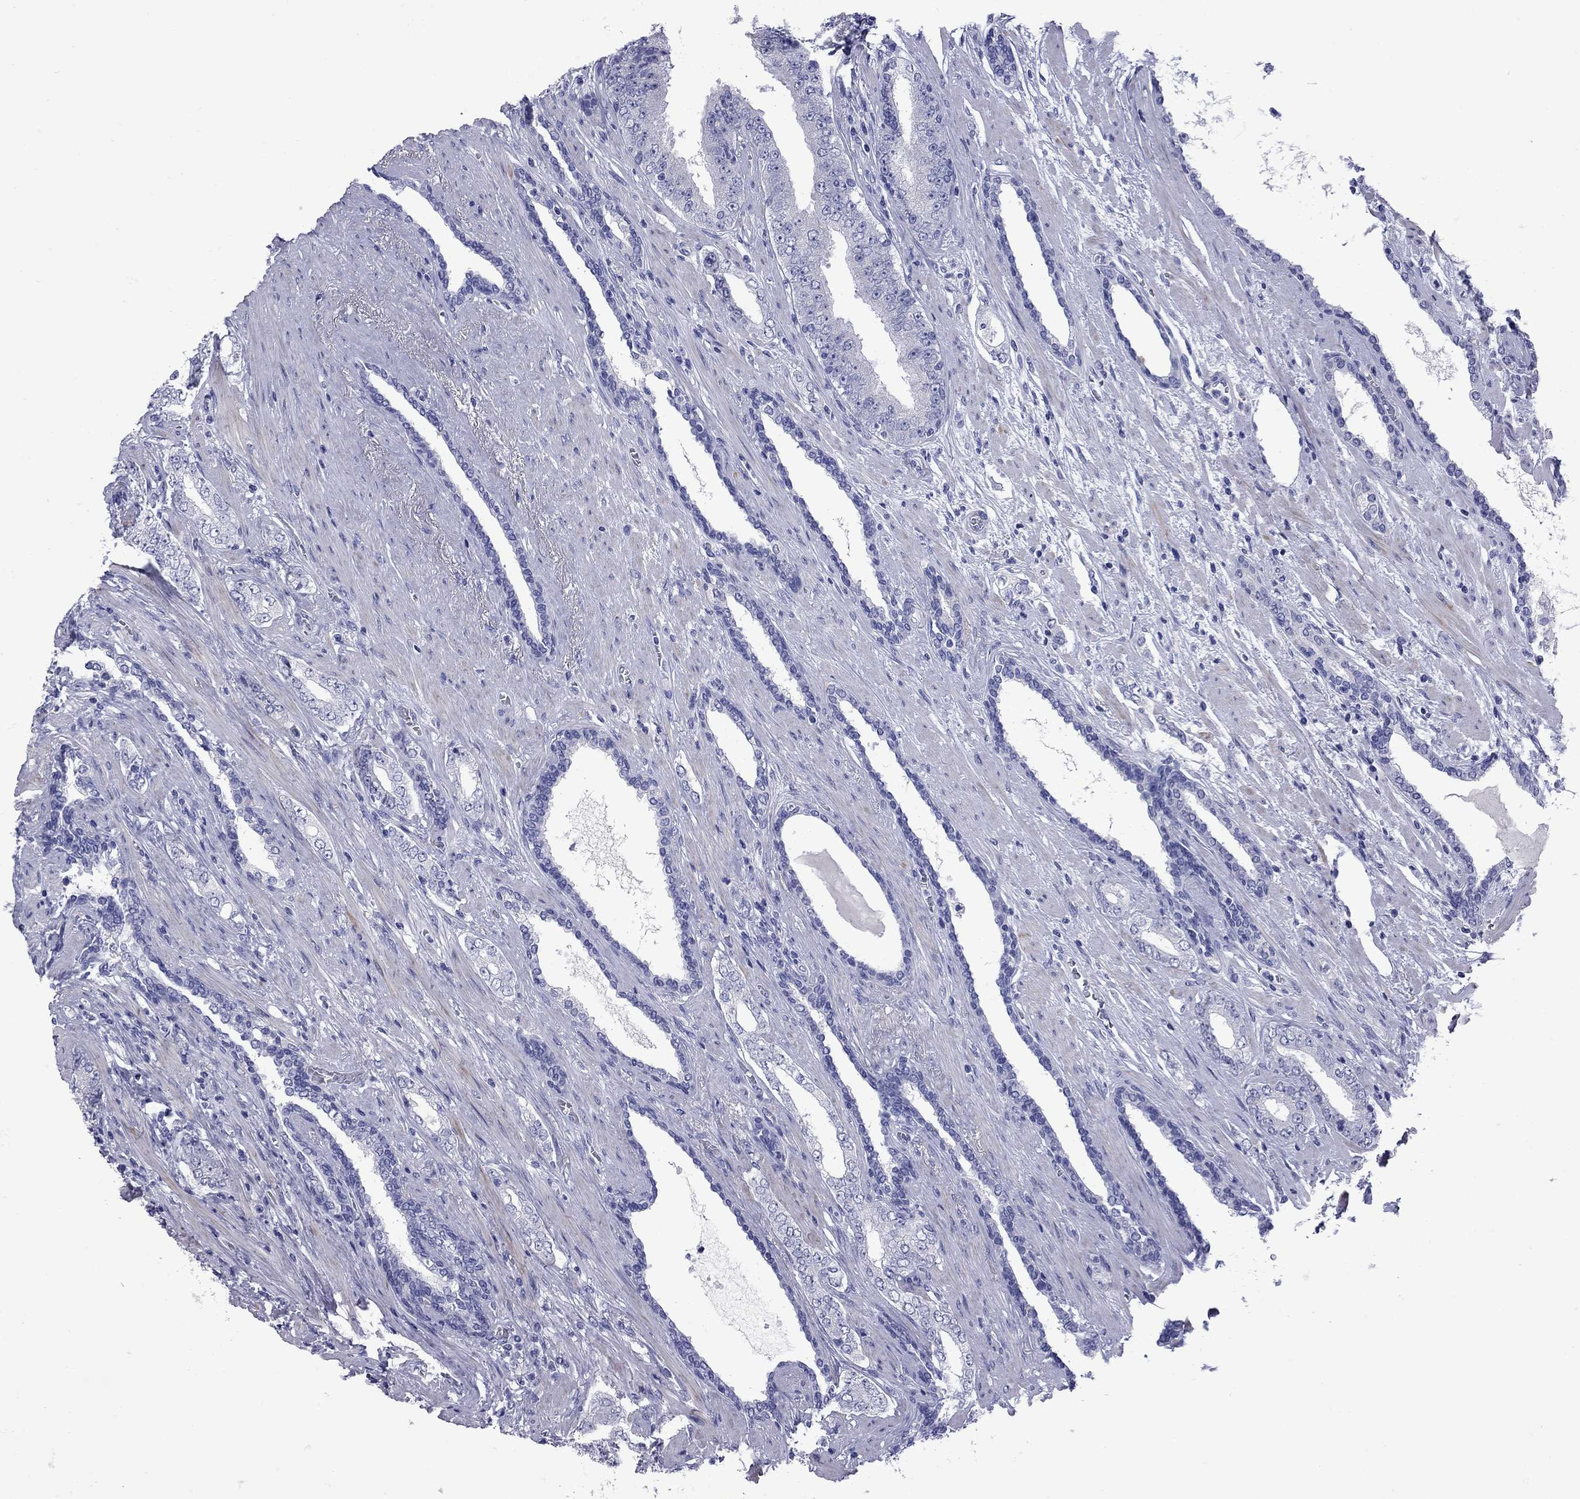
{"staining": {"intensity": "negative", "quantity": "none", "location": "none"}, "tissue": "prostate cancer", "cell_type": "Tumor cells", "image_type": "cancer", "snomed": [{"axis": "morphology", "description": "Adenocarcinoma, Low grade"}, {"axis": "topography", "description": "Prostate and seminal vesicle, NOS"}], "caption": "The immunohistochemistry (IHC) histopathology image has no significant positivity in tumor cells of prostate low-grade adenocarcinoma tissue.", "gene": "EPPIN", "patient": {"sex": "male", "age": 61}}